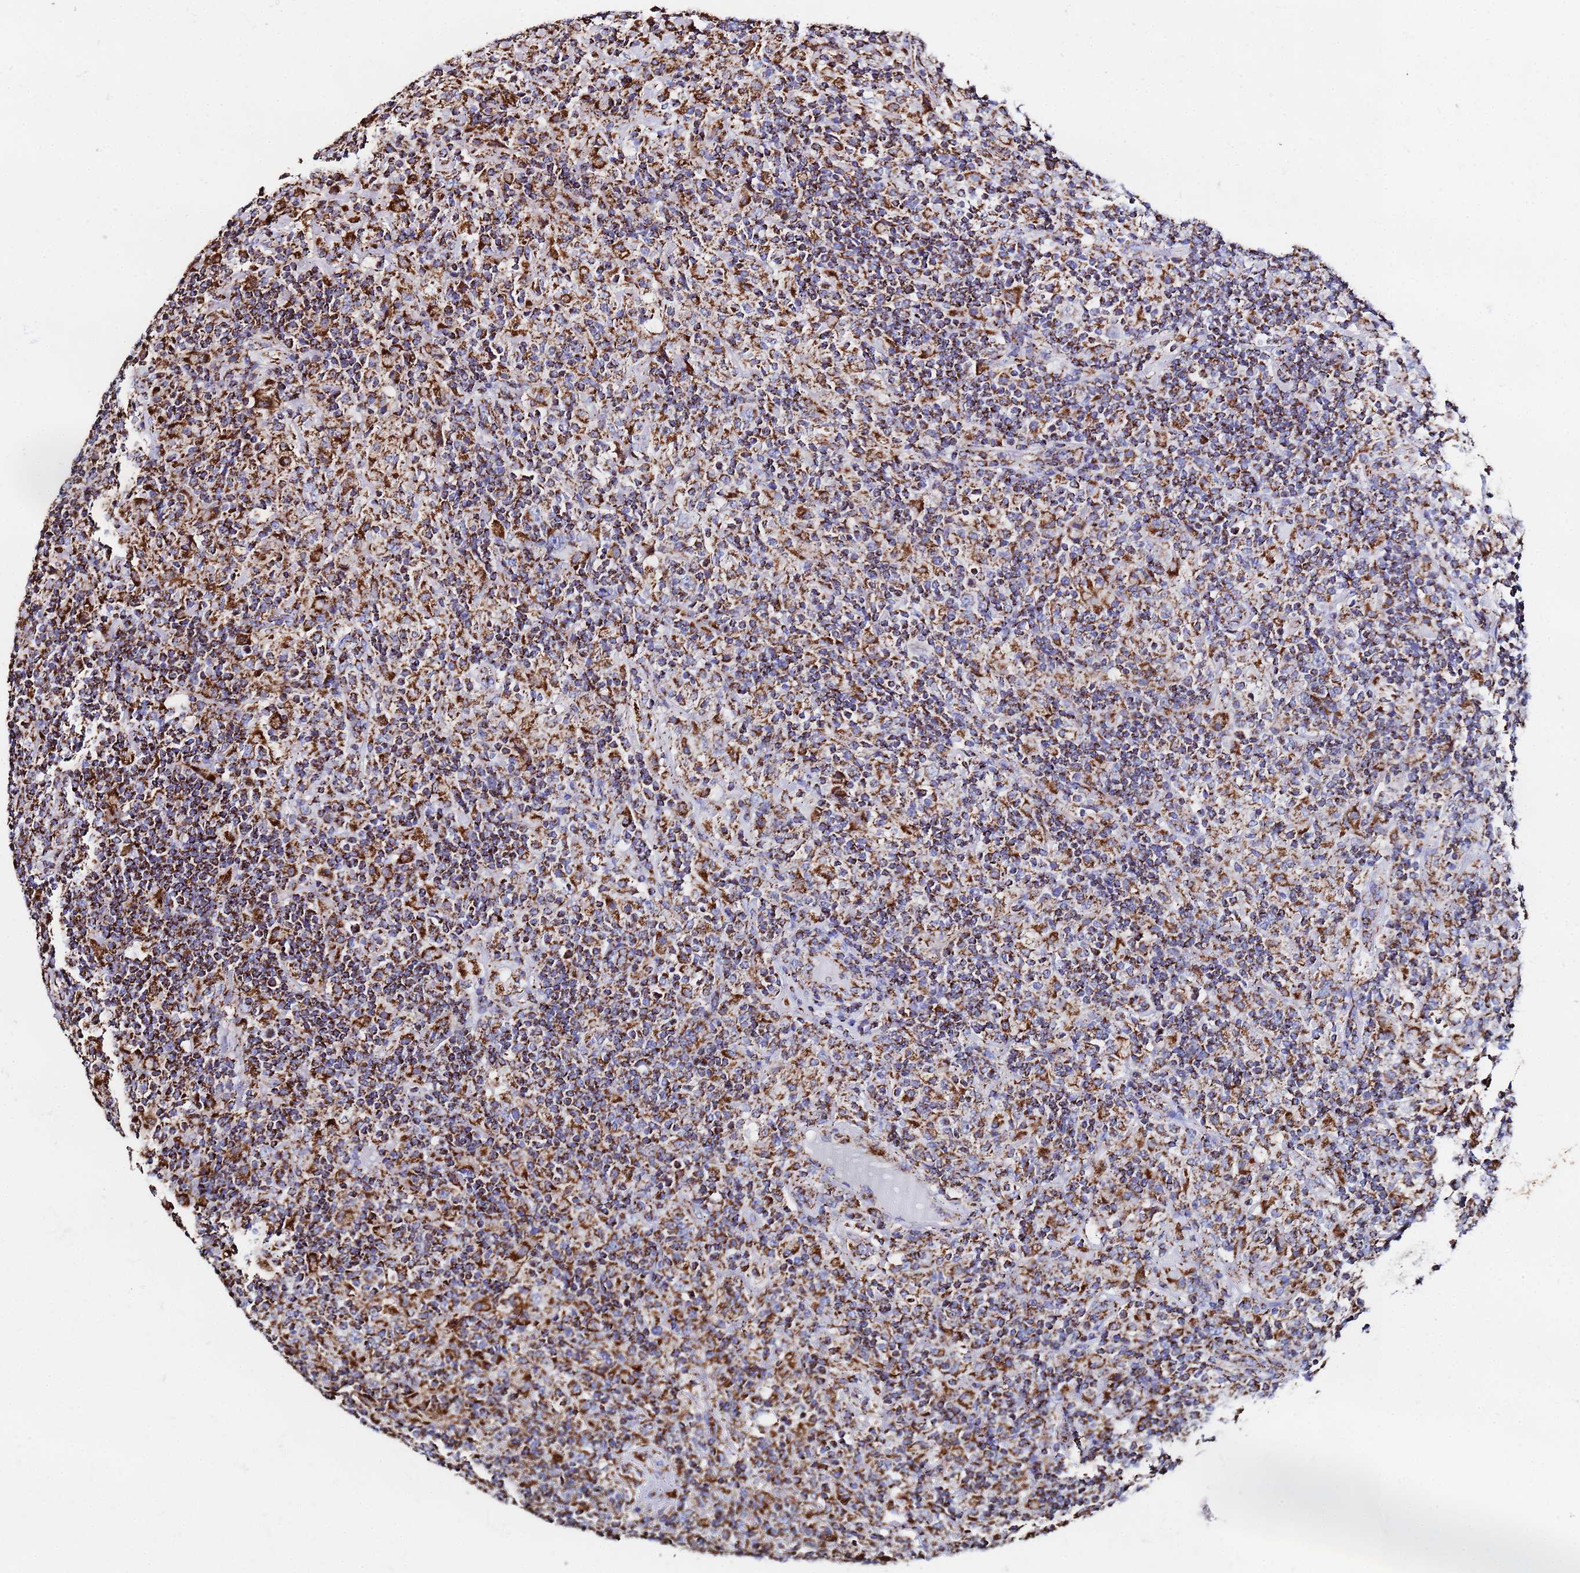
{"staining": {"intensity": "strong", "quantity": ">75%", "location": "cytoplasmic/membranous"}, "tissue": "lymphoma", "cell_type": "Tumor cells", "image_type": "cancer", "snomed": [{"axis": "morphology", "description": "Hodgkin's disease, NOS"}, {"axis": "topography", "description": "Lymph node"}], "caption": "Brown immunohistochemical staining in lymphoma exhibits strong cytoplasmic/membranous expression in about >75% of tumor cells.", "gene": "GLUD1", "patient": {"sex": "male", "age": 70}}